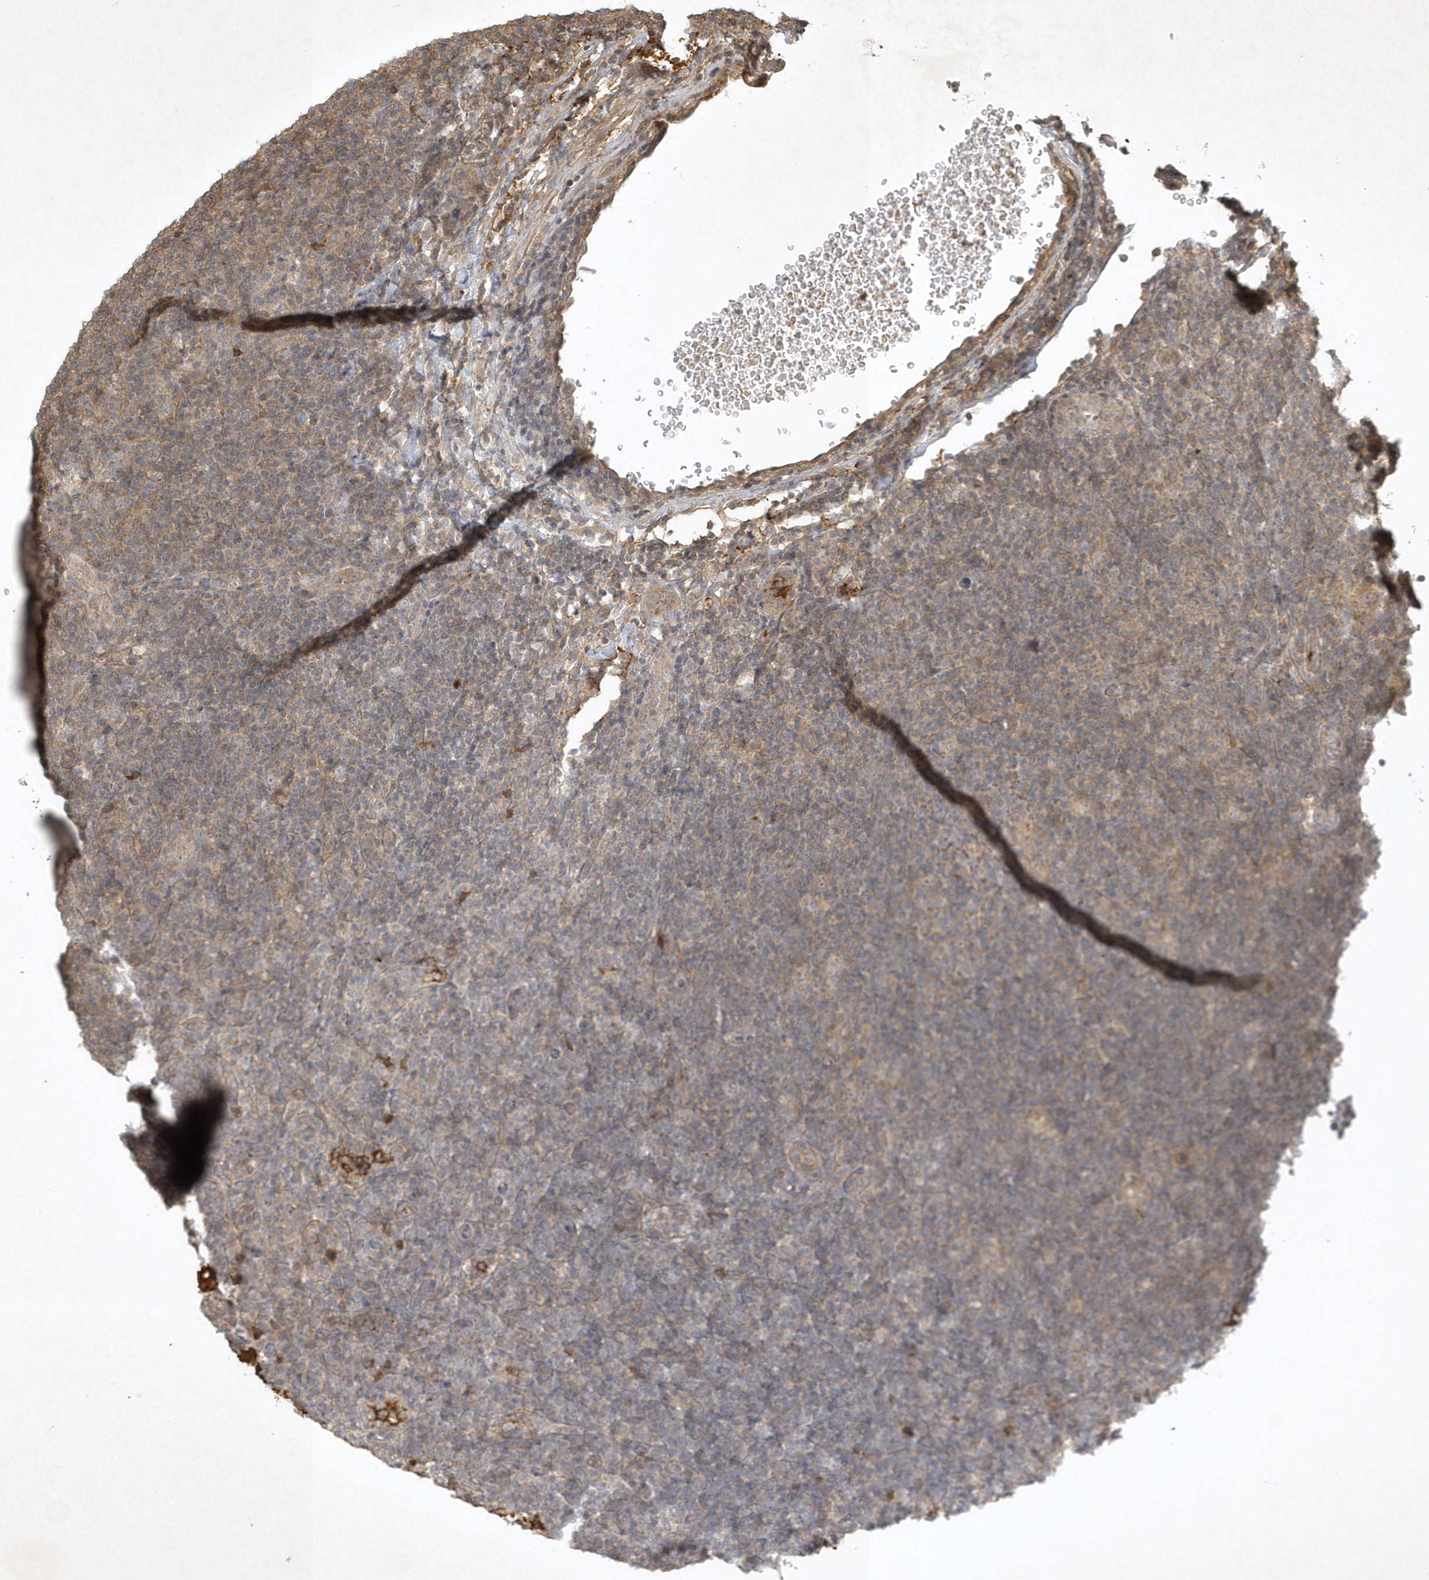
{"staining": {"intensity": "negative", "quantity": "none", "location": "none"}, "tissue": "lymphoma", "cell_type": "Tumor cells", "image_type": "cancer", "snomed": [{"axis": "morphology", "description": "Hodgkin's disease, NOS"}, {"axis": "topography", "description": "Lymph node"}], "caption": "IHC histopathology image of neoplastic tissue: human Hodgkin's disease stained with DAB exhibits no significant protein expression in tumor cells.", "gene": "TNFAIP6", "patient": {"sex": "female", "age": 57}}